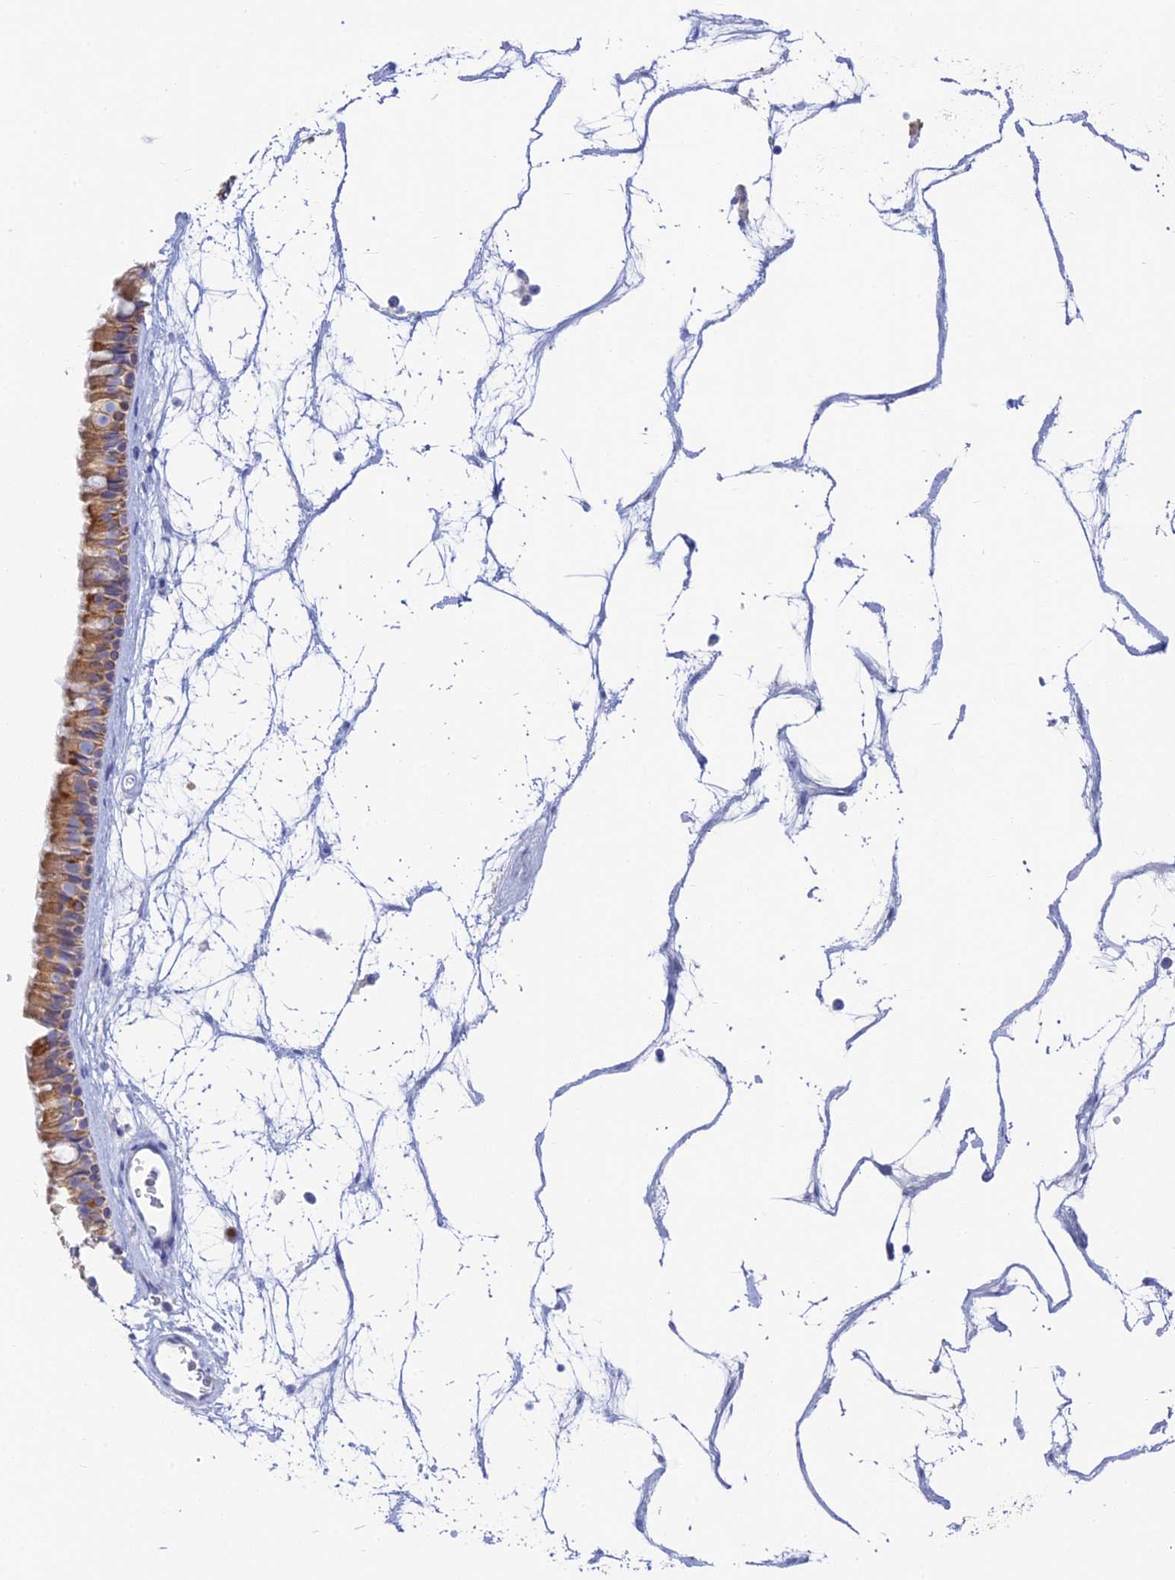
{"staining": {"intensity": "moderate", "quantity": ">75%", "location": "cytoplasmic/membranous"}, "tissue": "nasopharynx", "cell_type": "Respiratory epithelial cells", "image_type": "normal", "snomed": [{"axis": "morphology", "description": "Normal tissue, NOS"}, {"axis": "topography", "description": "Nasopharynx"}], "caption": "Immunohistochemistry (IHC) micrograph of unremarkable human nasopharynx stained for a protein (brown), which reveals medium levels of moderate cytoplasmic/membranous expression in approximately >75% of respiratory epithelial cells.", "gene": "CEP152", "patient": {"sex": "male", "age": 64}}